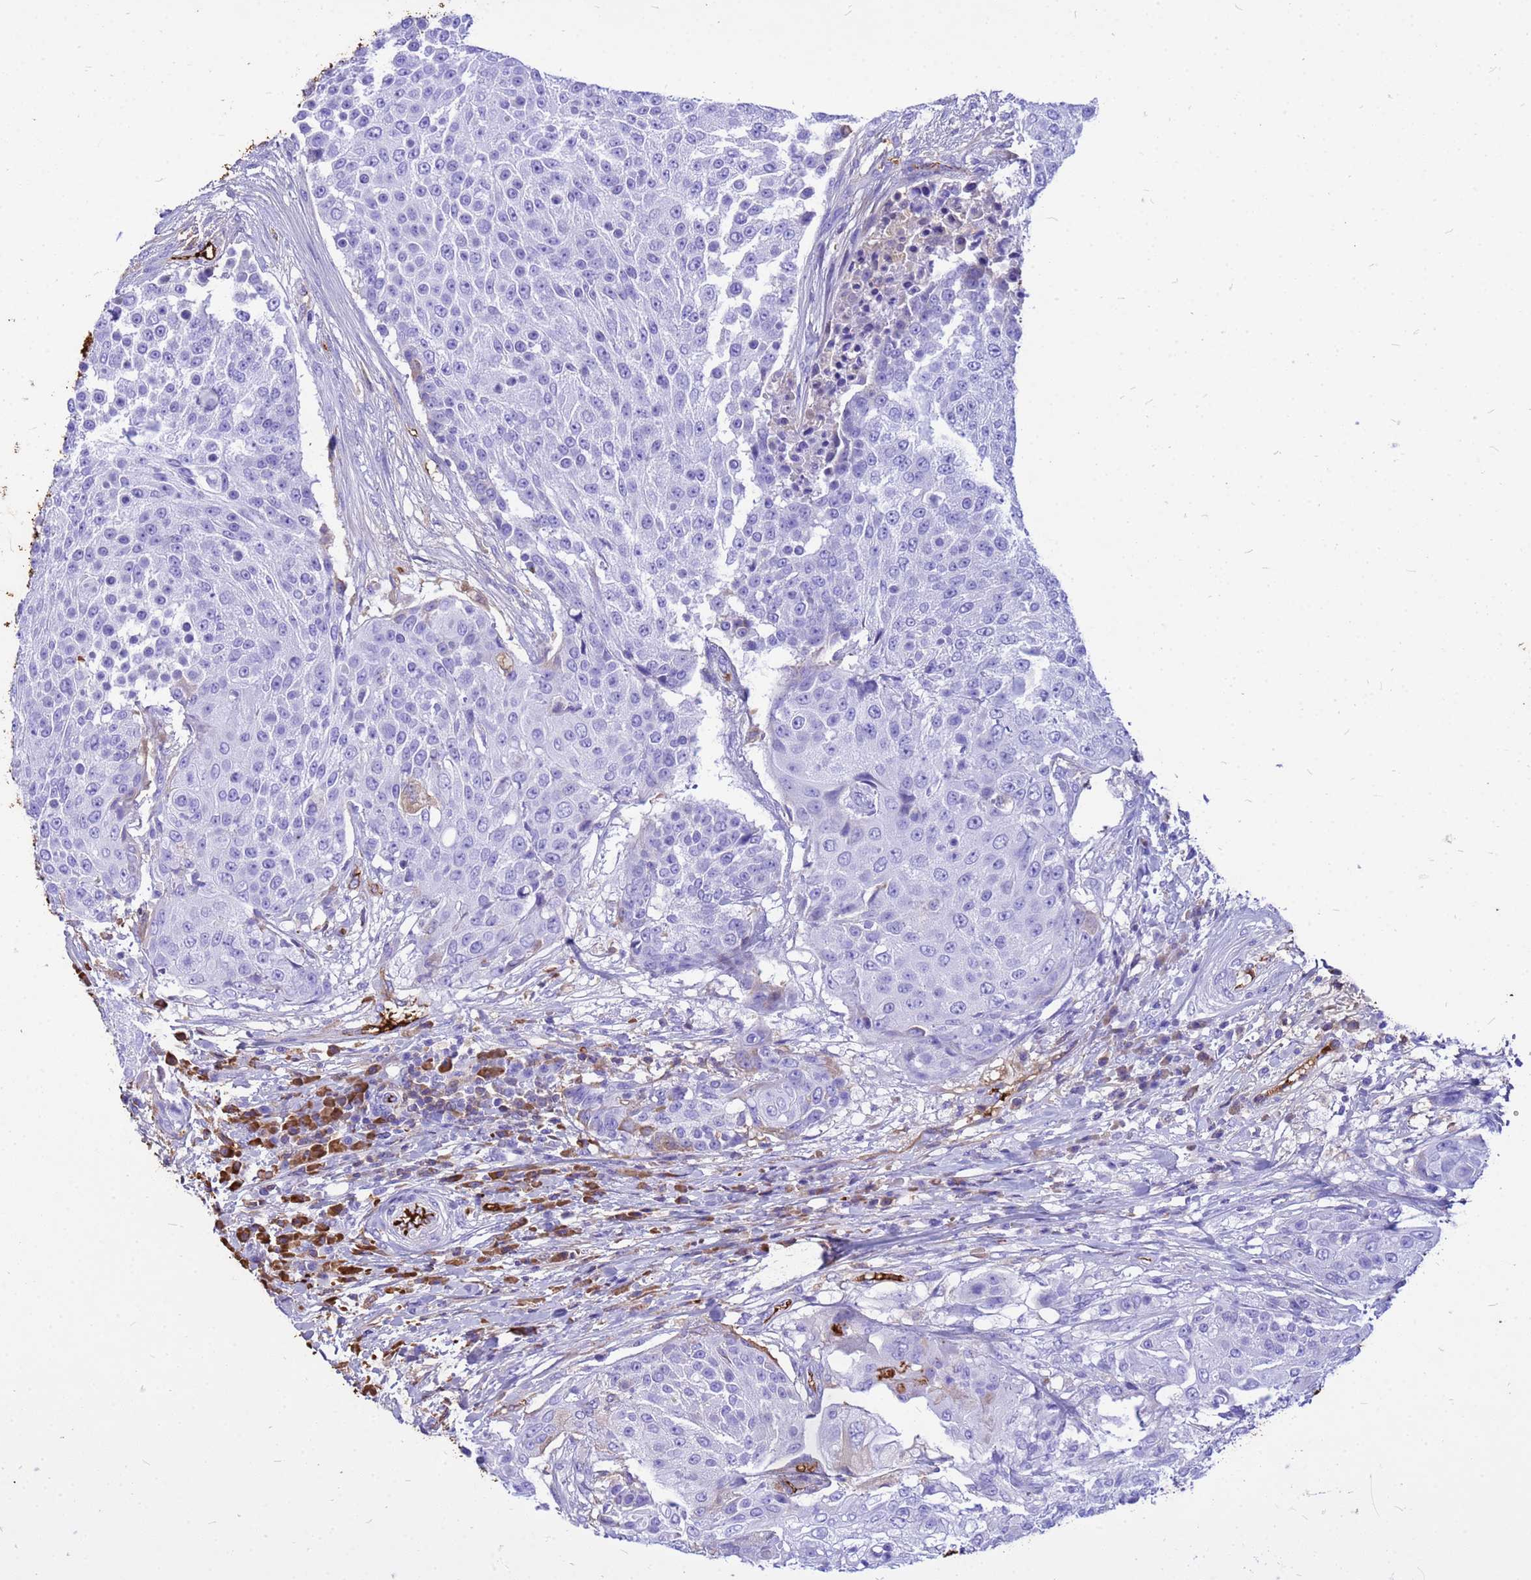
{"staining": {"intensity": "negative", "quantity": "none", "location": "none"}, "tissue": "urothelial cancer", "cell_type": "Tumor cells", "image_type": "cancer", "snomed": [{"axis": "morphology", "description": "Urothelial carcinoma, High grade"}, {"axis": "topography", "description": "Urinary bladder"}], "caption": "This is an IHC micrograph of human high-grade urothelial carcinoma. There is no expression in tumor cells.", "gene": "HBA2", "patient": {"sex": "female", "age": 63}}